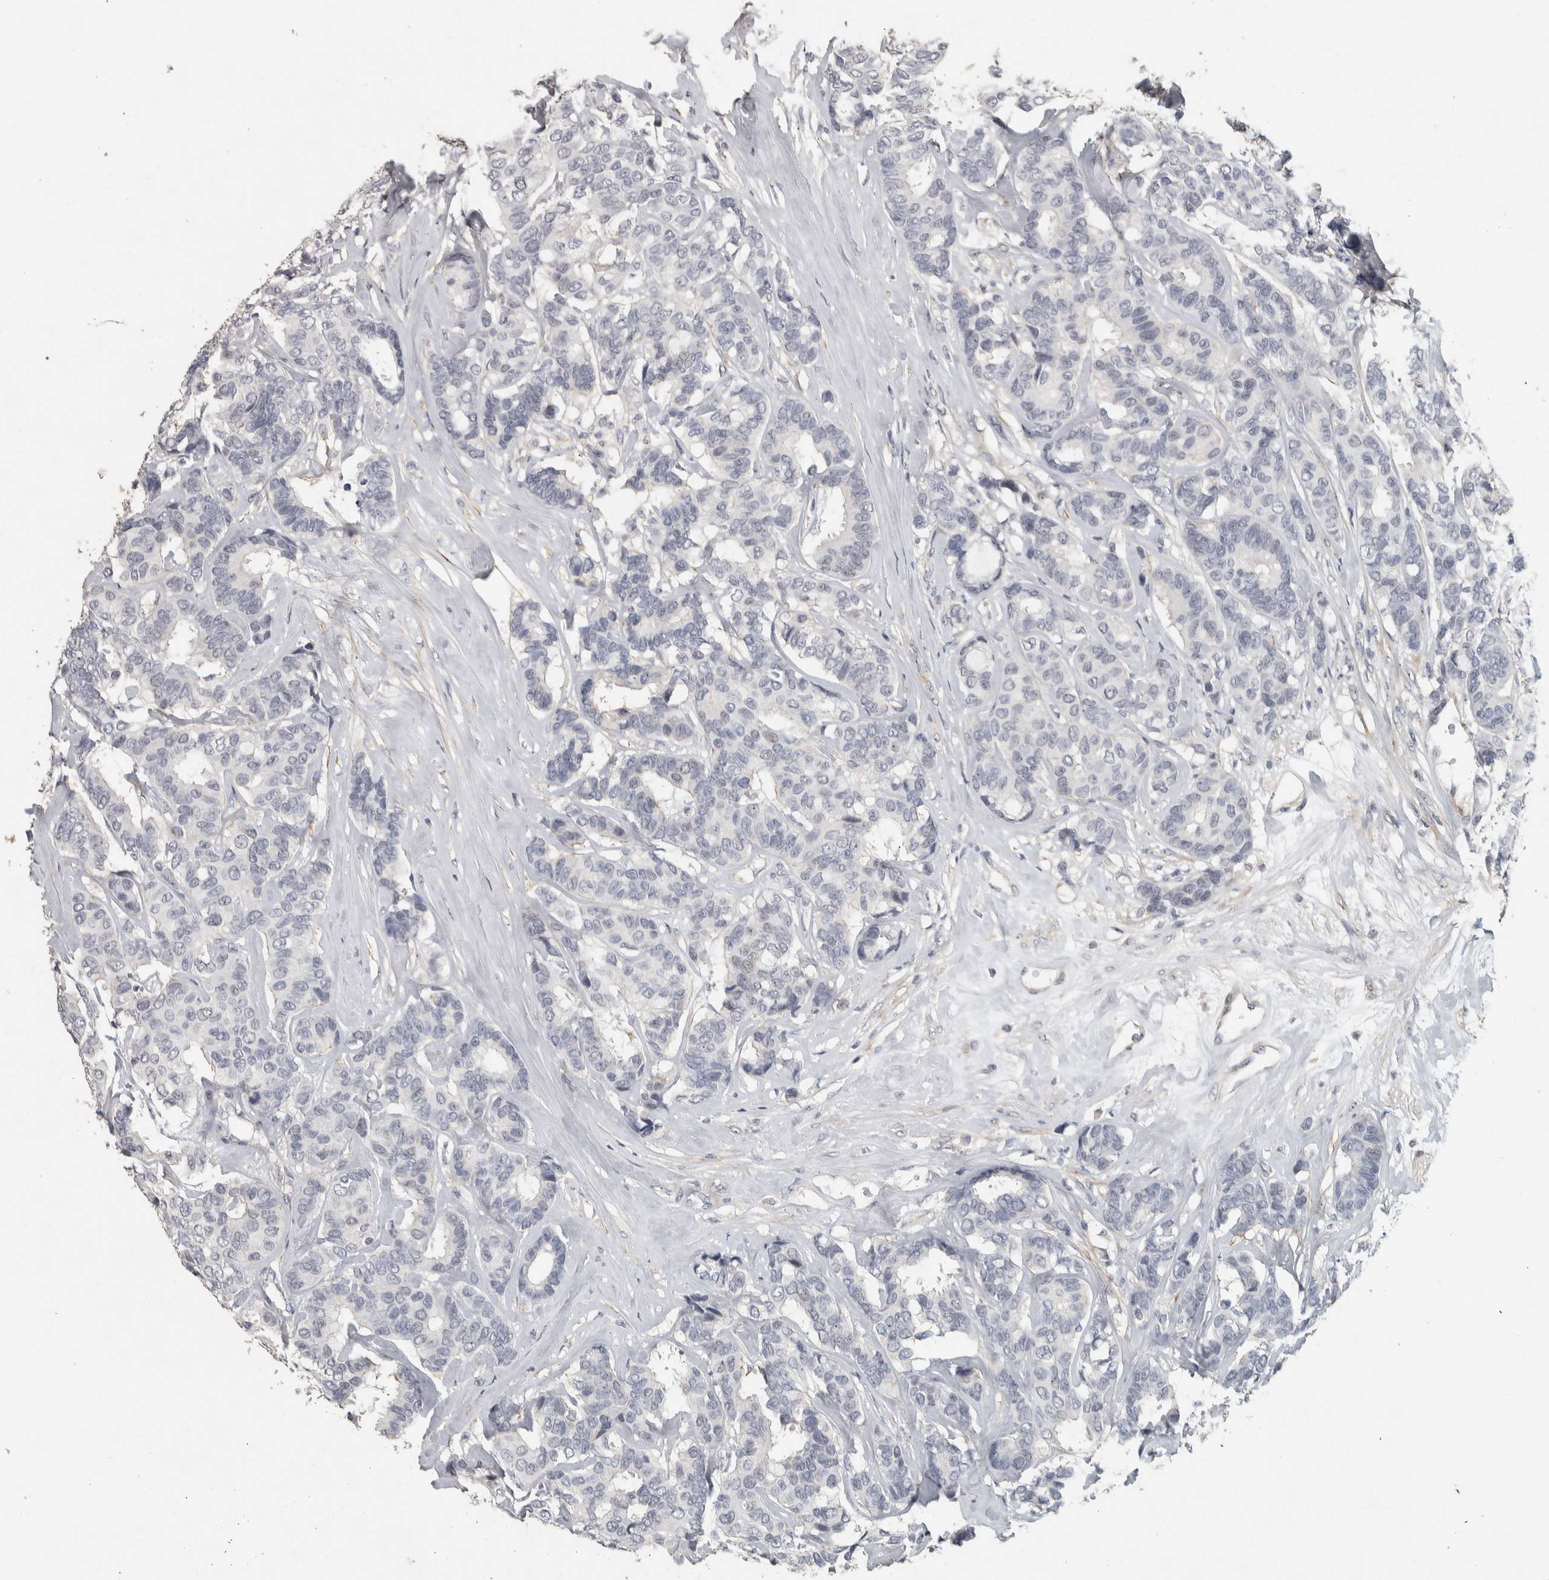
{"staining": {"intensity": "negative", "quantity": "none", "location": "none"}, "tissue": "breast cancer", "cell_type": "Tumor cells", "image_type": "cancer", "snomed": [{"axis": "morphology", "description": "Duct carcinoma"}, {"axis": "topography", "description": "Breast"}], "caption": "The histopathology image demonstrates no staining of tumor cells in breast cancer. (Stains: DAB (3,3'-diaminobenzidine) immunohistochemistry with hematoxylin counter stain, Microscopy: brightfield microscopy at high magnification).", "gene": "DCAF10", "patient": {"sex": "female", "age": 87}}